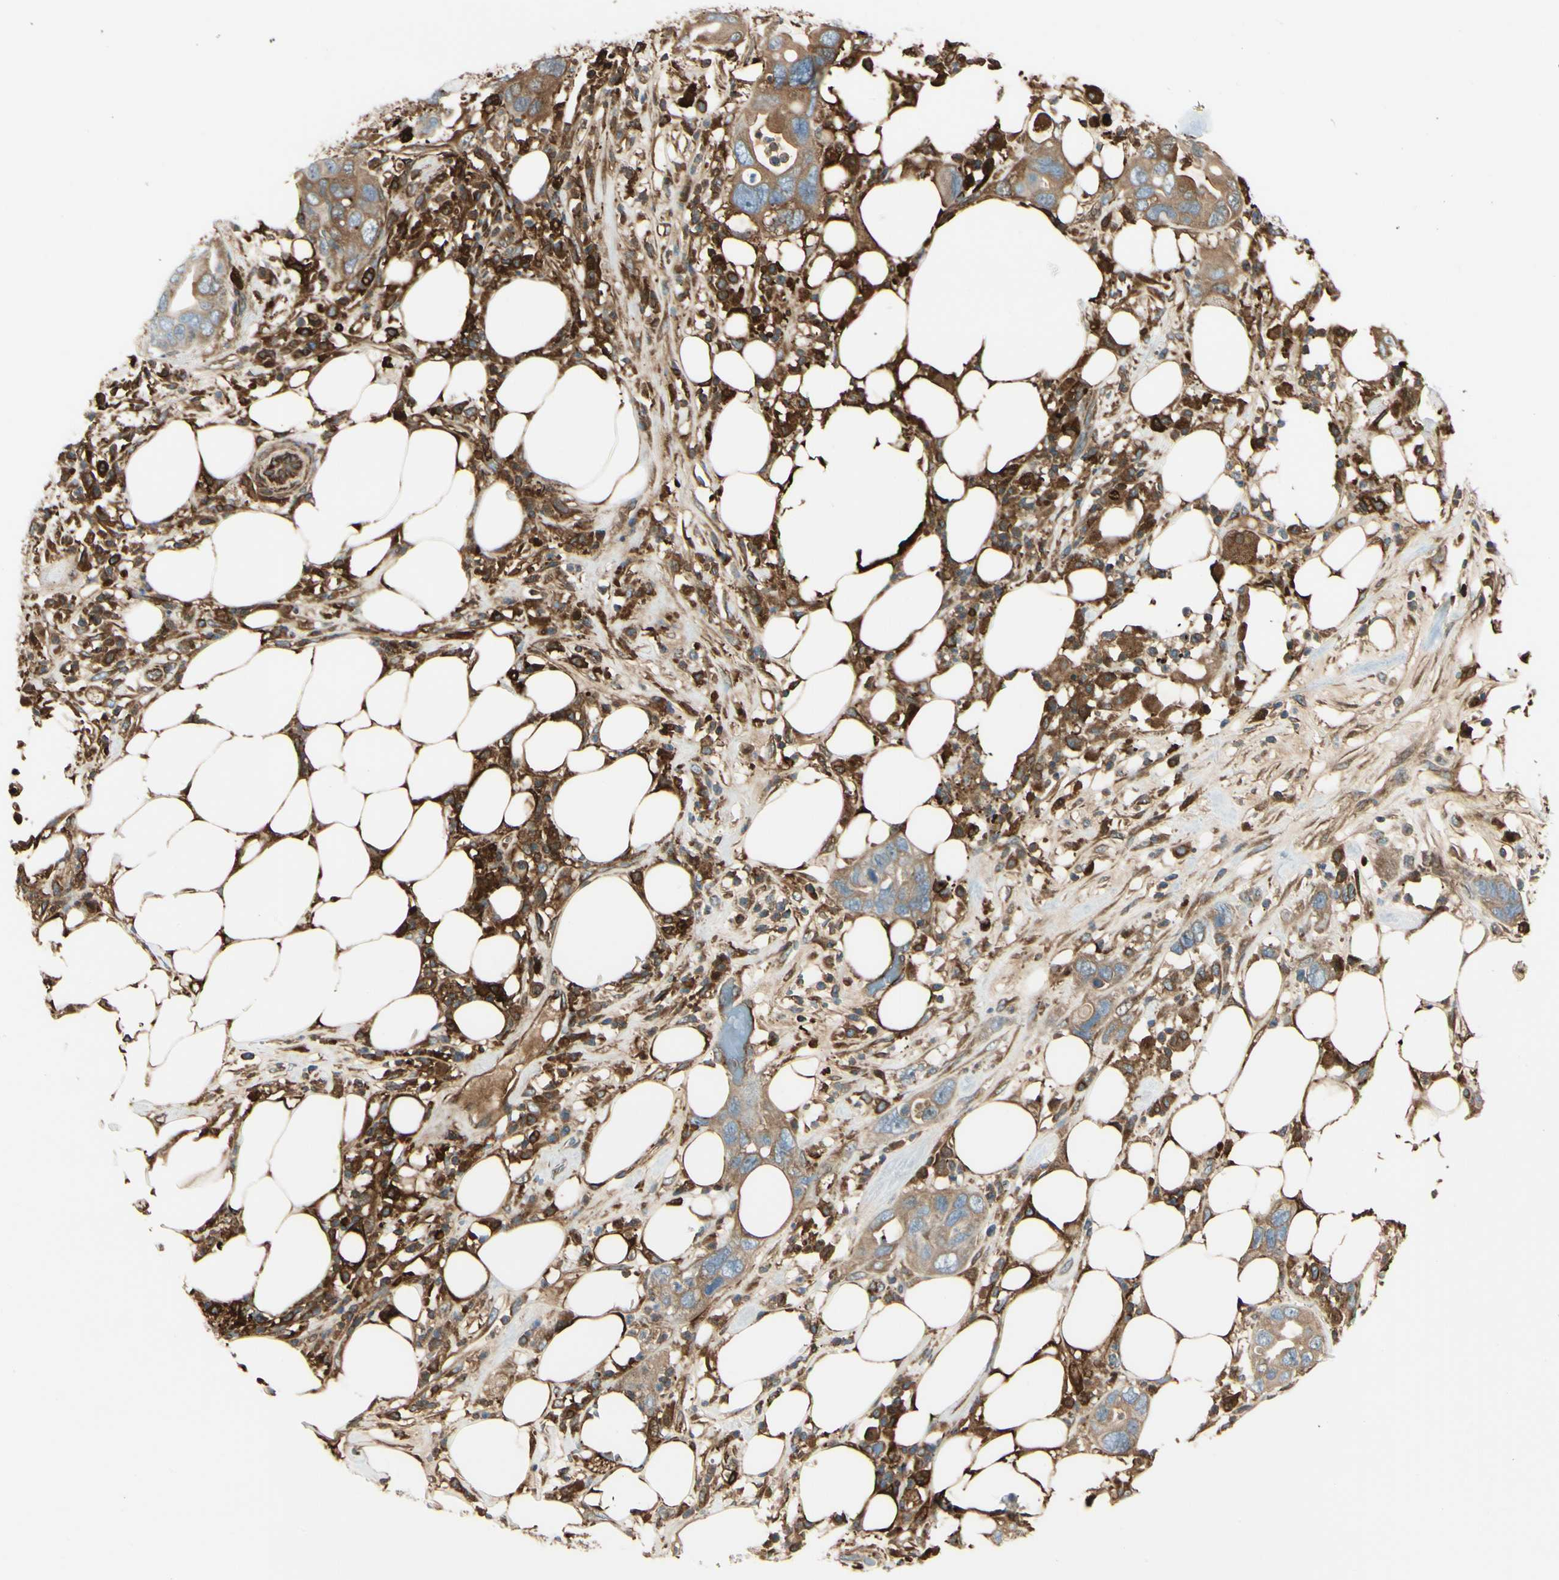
{"staining": {"intensity": "weak", "quantity": ">75%", "location": "cytoplasmic/membranous"}, "tissue": "pancreatic cancer", "cell_type": "Tumor cells", "image_type": "cancer", "snomed": [{"axis": "morphology", "description": "Adenocarcinoma, NOS"}, {"axis": "topography", "description": "Pancreas"}], "caption": "Immunohistochemical staining of adenocarcinoma (pancreatic) demonstrates weak cytoplasmic/membranous protein staining in about >75% of tumor cells.", "gene": "FTH1", "patient": {"sex": "female", "age": 71}}